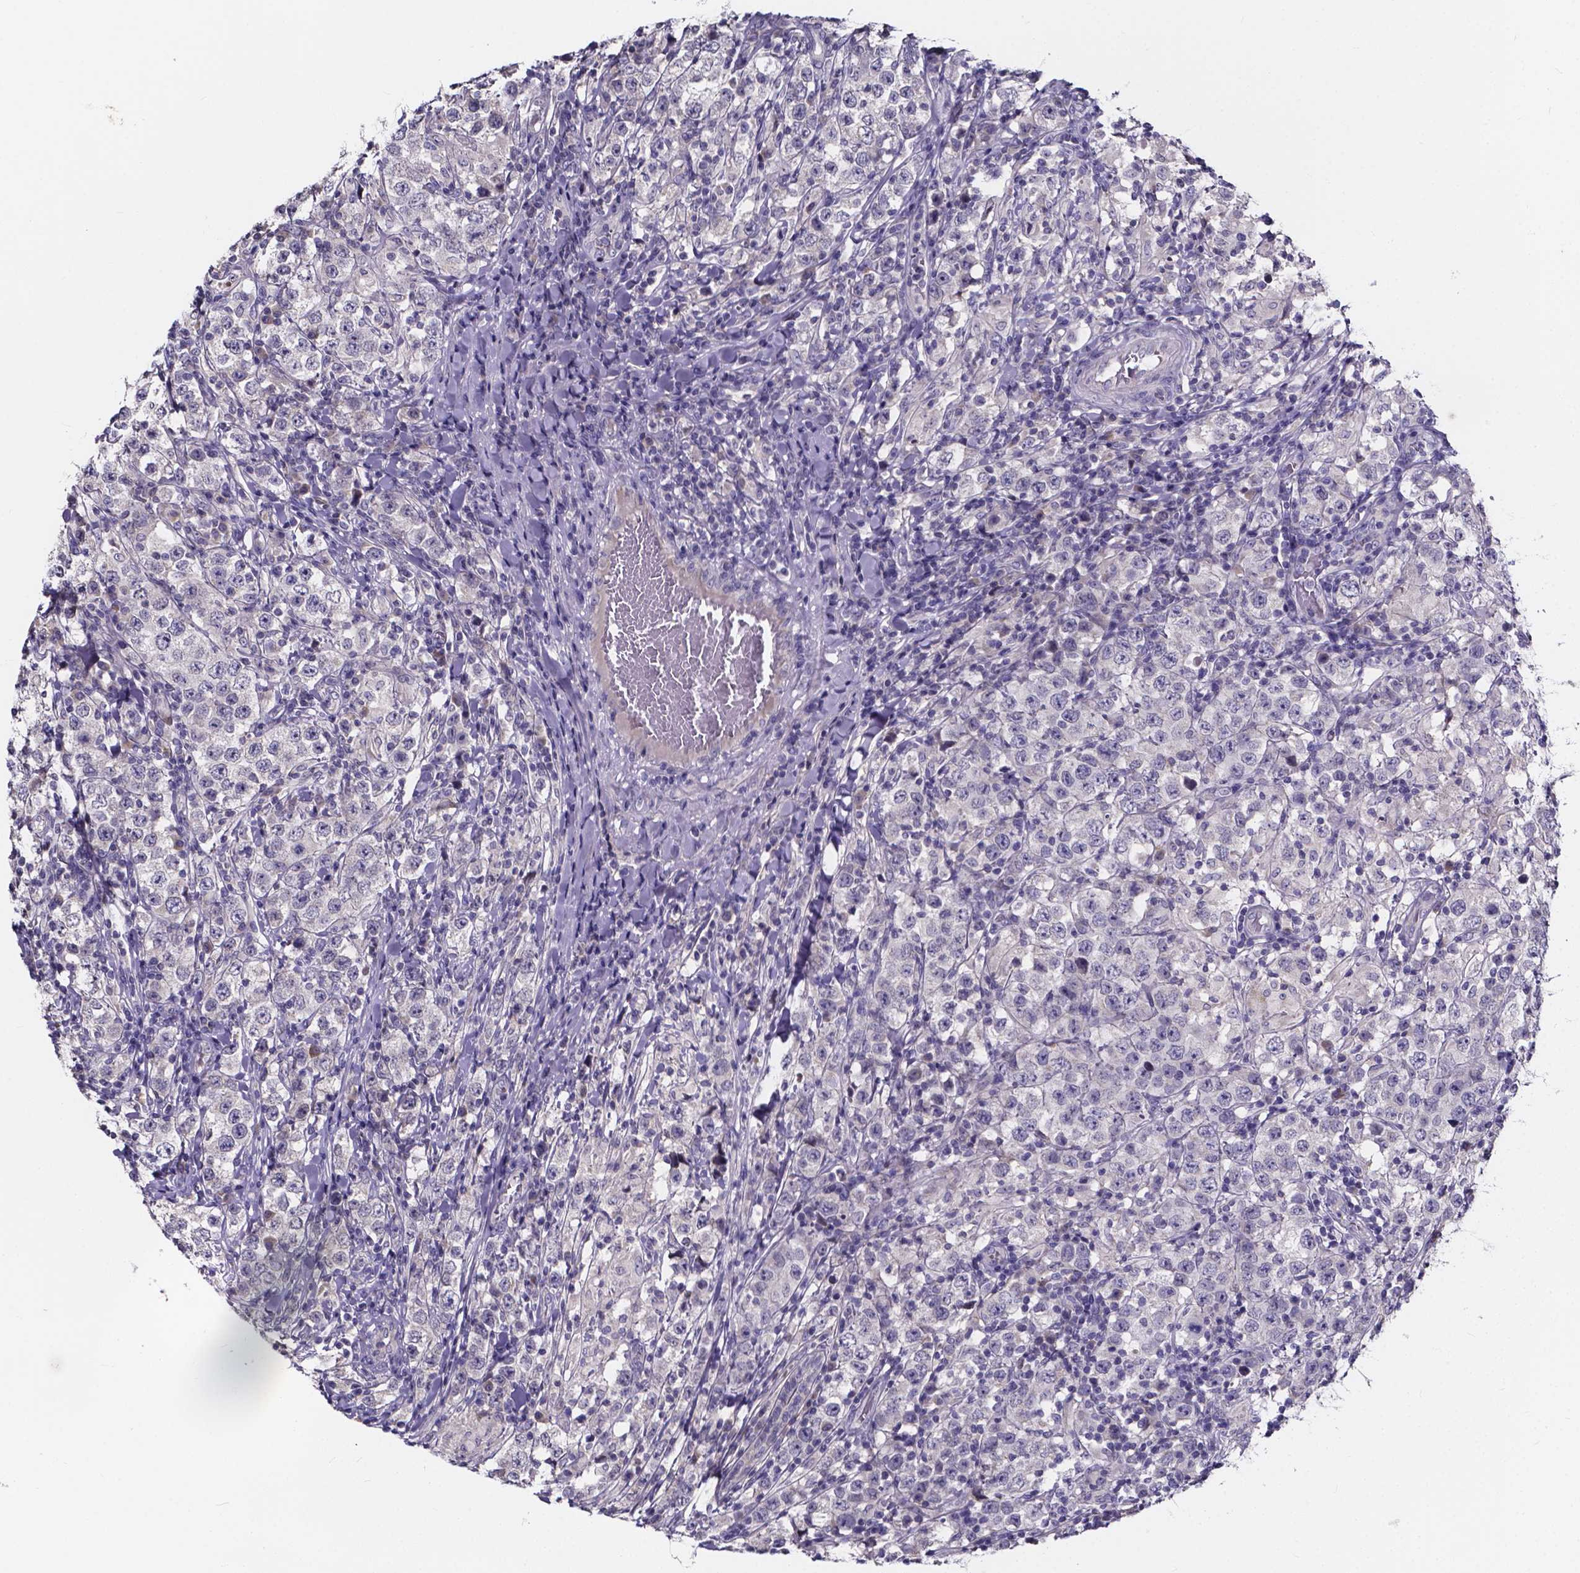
{"staining": {"intensity": "negative", "quantity": "none", "location": "none"}, "tissue": "testis cancer", "cell_type": "Tumor cells", "image_type": "cancer", "snomed": [{"axis": "morphology", "description": "Seminoma, NOS"}, {"axis": "morphology", "description": "Carcinoma, Embryonal, NOS"}, {"axis": "topography", "description": "Testis"}], "caption": "Tumor cells show no significant protein expression in testis cancer. (DAB IHC visualized using brightfield microscopy, high magnification).", "gene": "SPOCD1", "patient": {"sex": "male", "age": 41}}